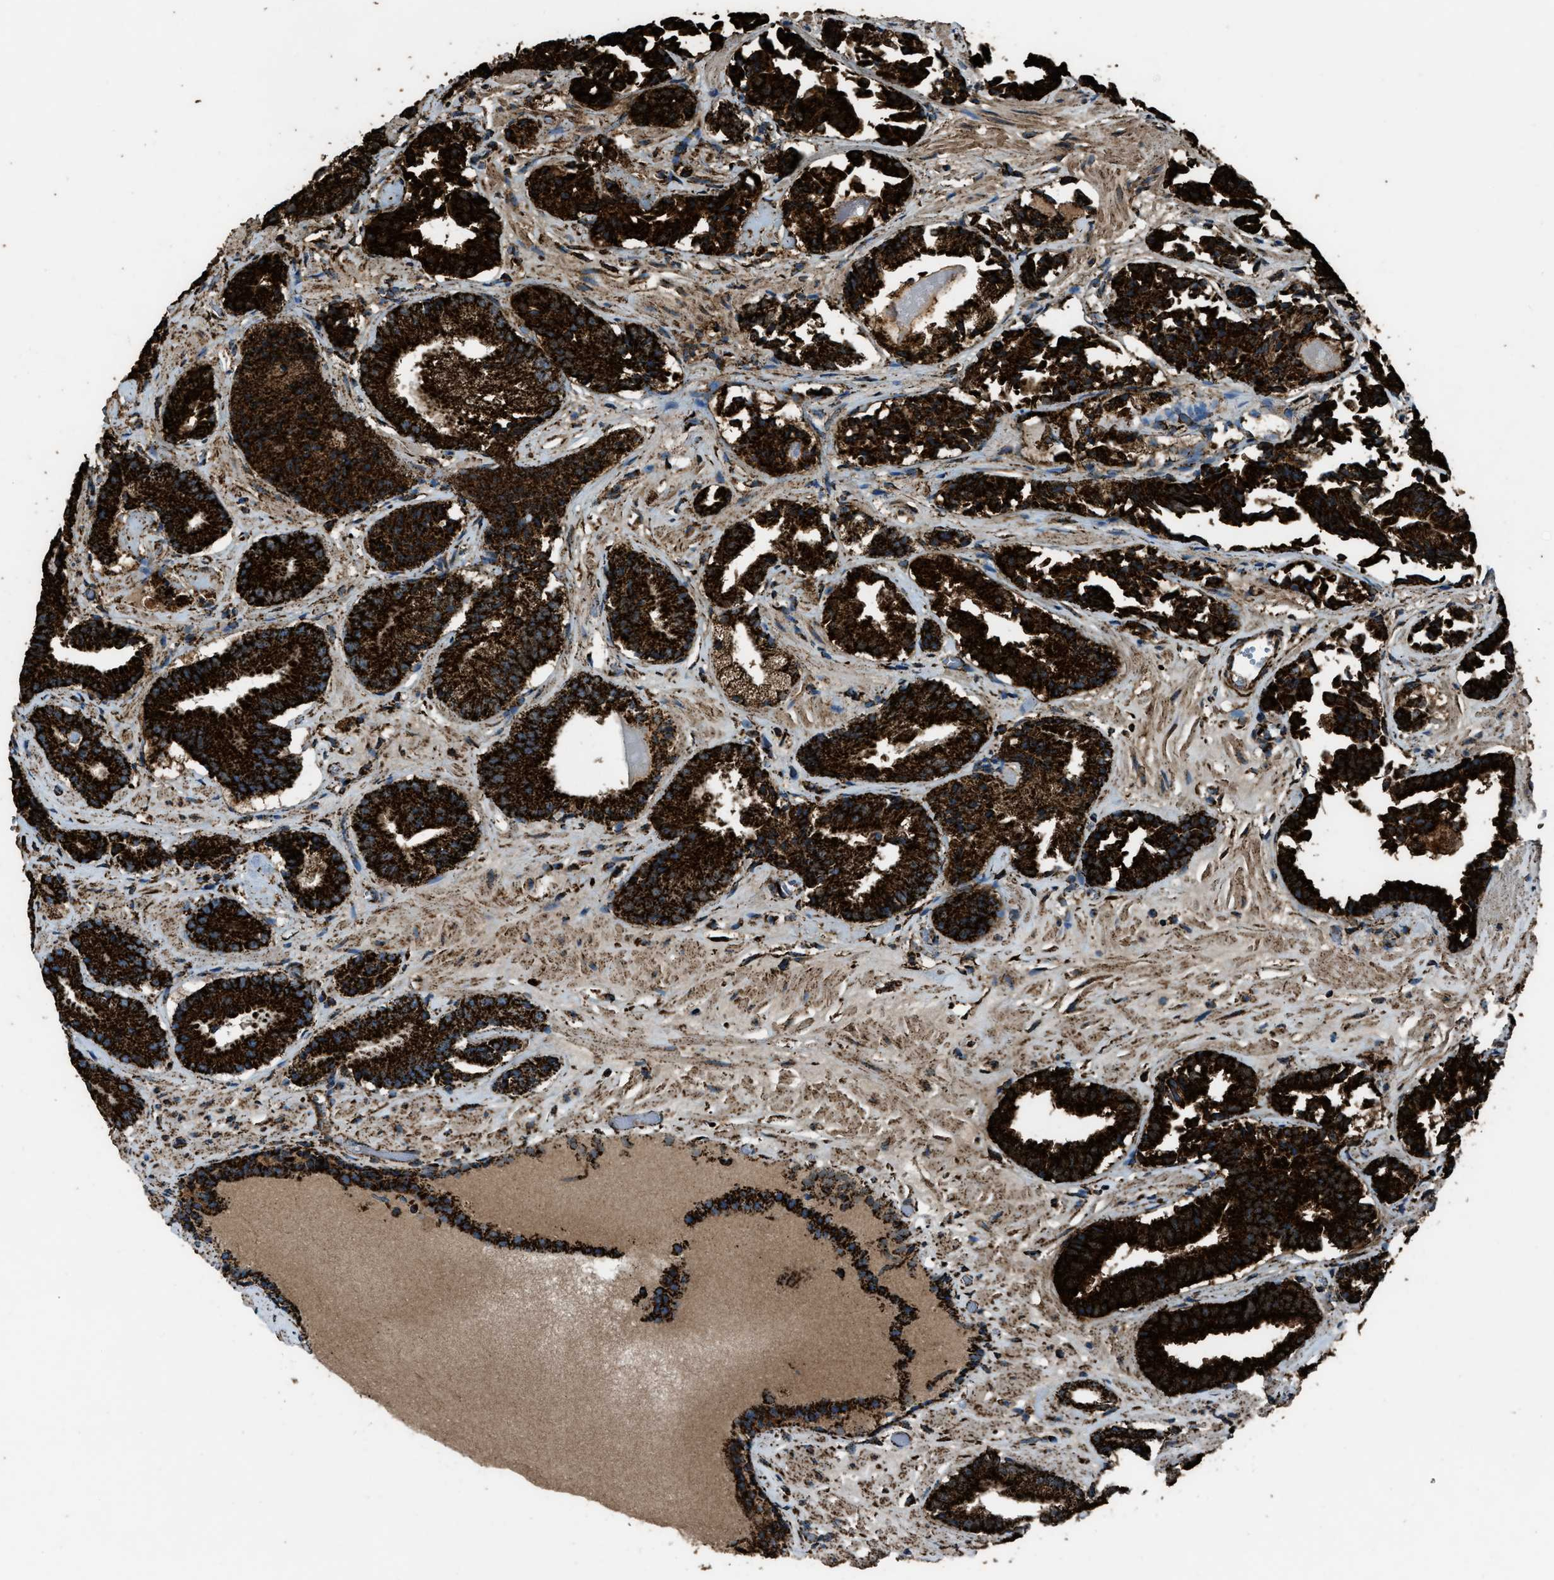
{"staining": {"intensity": "strong", "quantity": ">75%", "location": "cytoplasmic/membranous"}, "tissue": "prostate cancer", "cell_type": "Tumor cells", "image_type": "cancer", "snomed": [{"axis": "morphology", "description": "Adenocarcinoma, Low grade"}, {"axis": "topography", "description": "Prostate"}], "caption": "Adenocarcinoma (low-grade) (prostate) stained for a protein (brown) displays strong cytoplasmic/membranous positive positivity in approximately >75% of tumor cells.", "gene": "MDH2", "patient": {"sex": "male", "age": 51}}